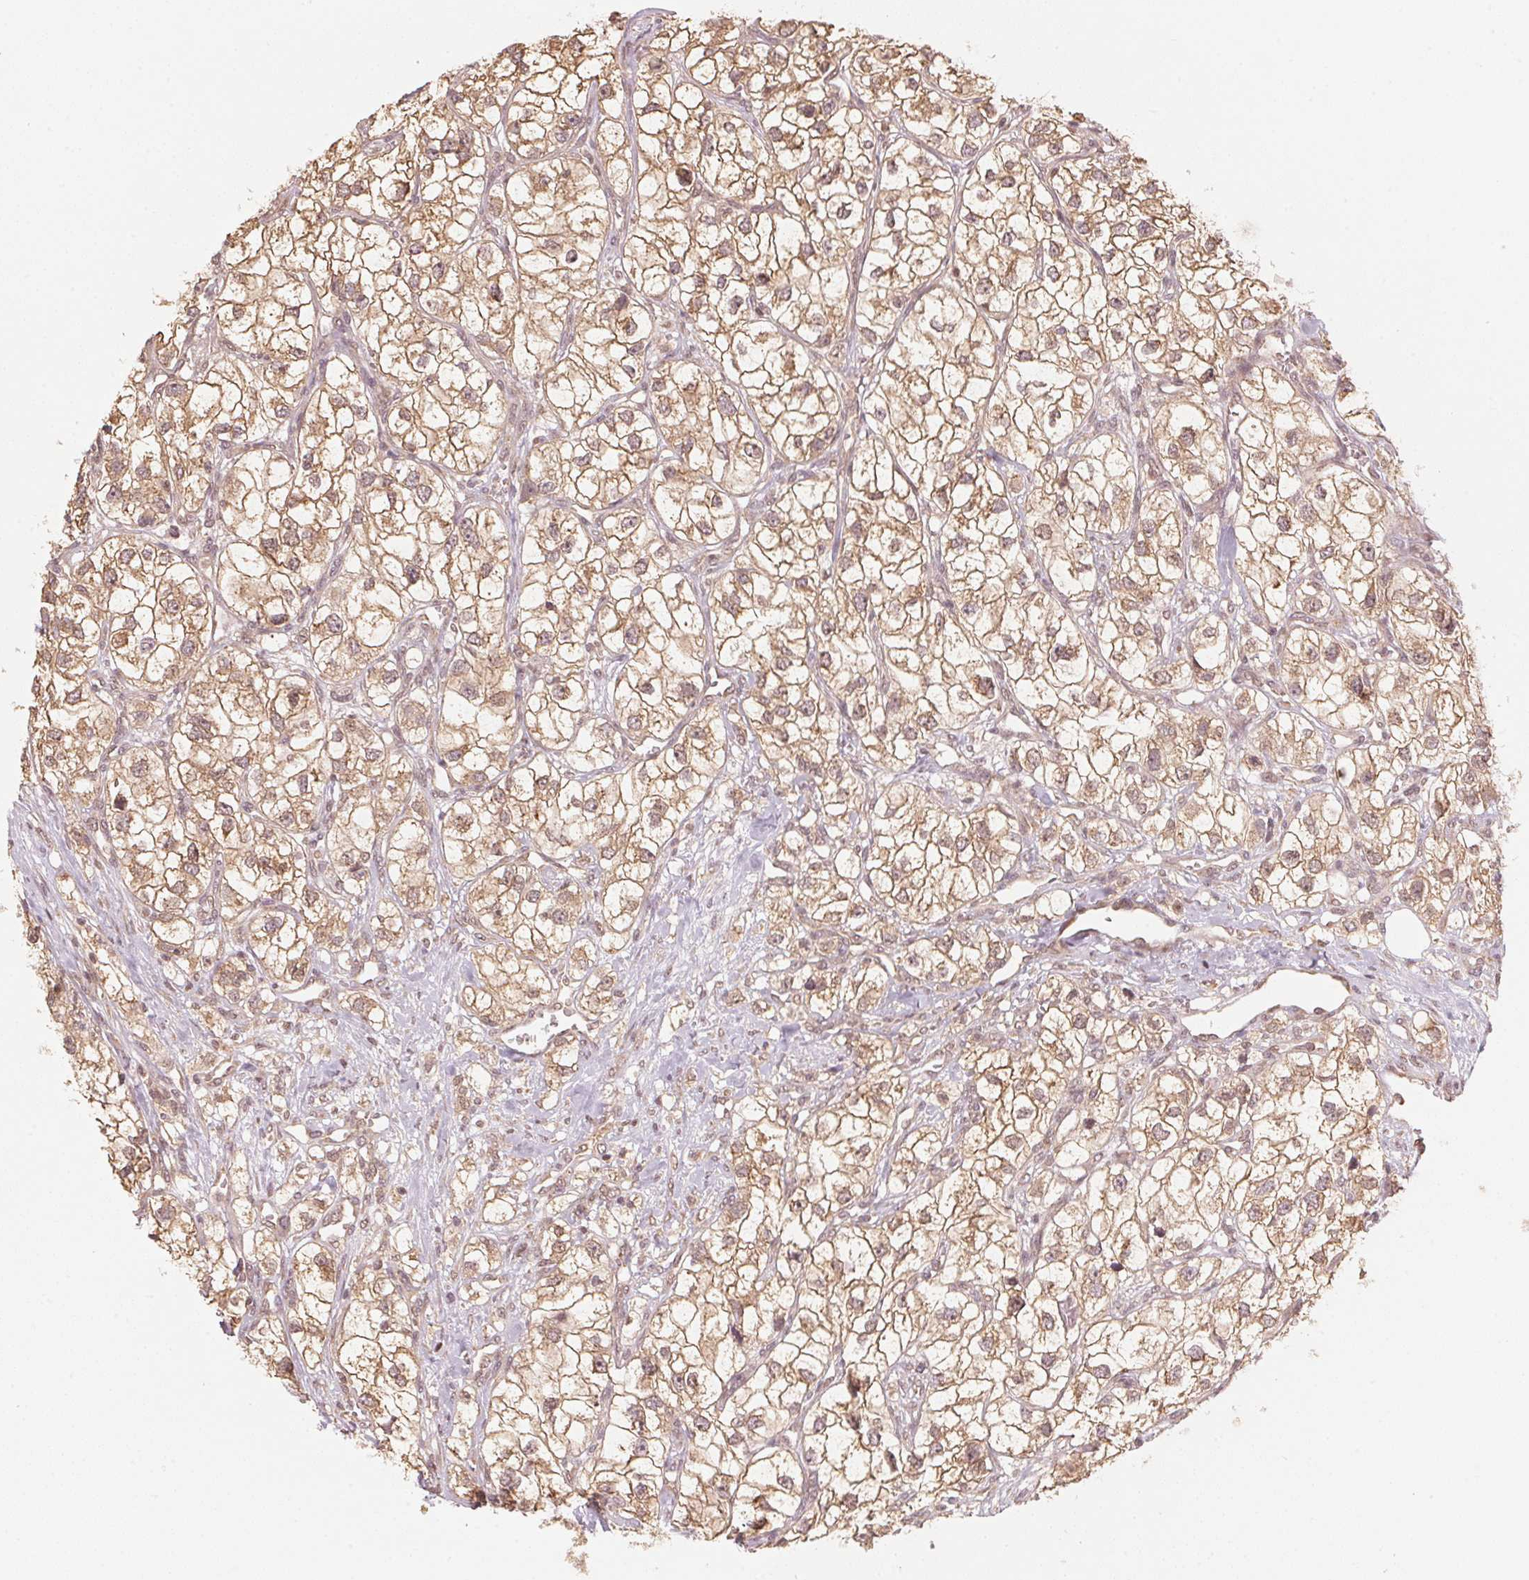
{"staining": {"intensity": "moderate", "quantity": ">75%", "location": "cytoplasmic/membranous,nuclear"}, "tissue": "renal cancer", "cell_type": "Tumor cells", "image_type": "cancer", "snomed": [{"axis": "morphology", "description": "Adenocarcinoma, NOS"}, {"axis": "topography", "description": "Kidney"}], "caption": "An IHC micrograph of tumor tissue is shown. Protein staining in brown shows moderate cytoplasmic/membranous and nuclear positivity in renal cancer within tumor cells.", "gene": "C2orf73", "patient": {"sex": "male", "age": 59}}